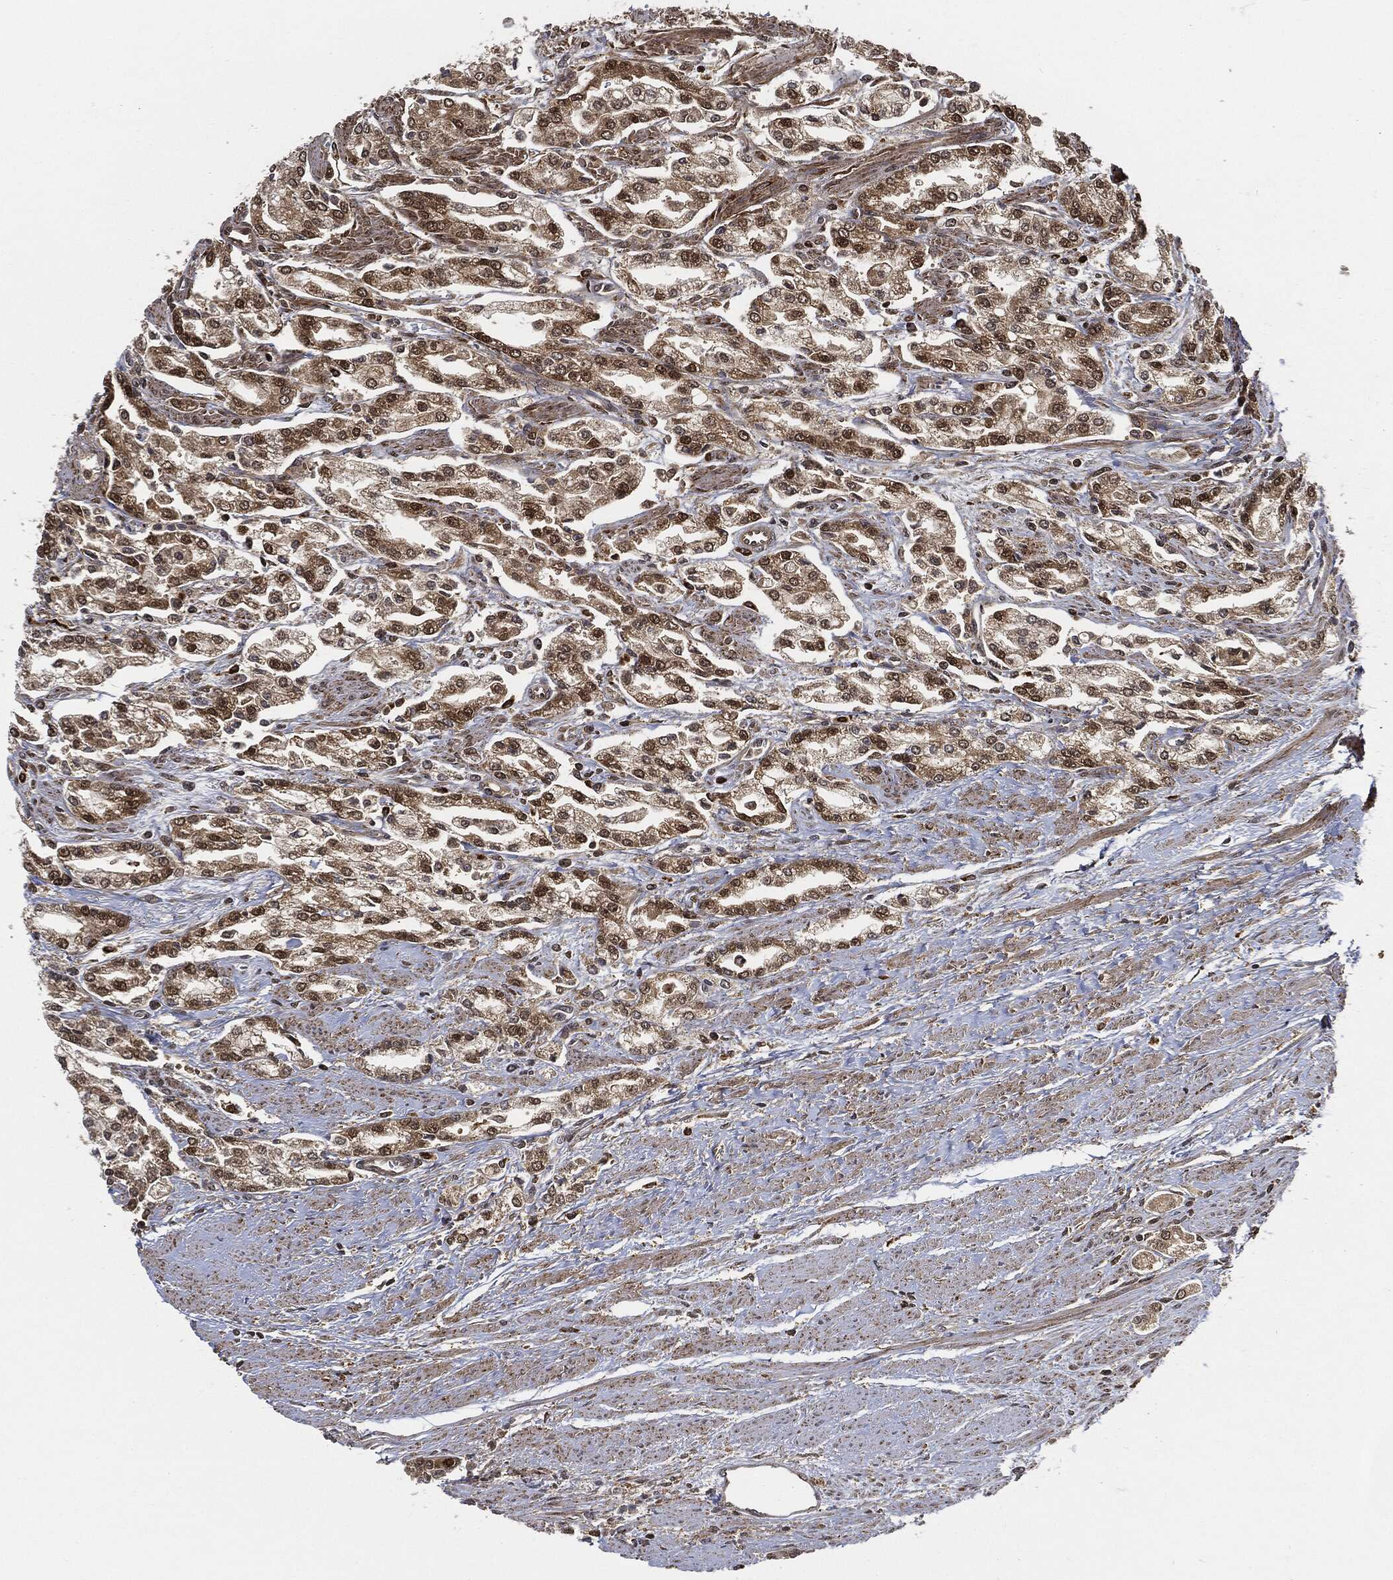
{"staining": {"intensity": "moderate", "quantity": ">75%", "location": "cytoplasmic/membranous,nuclear"}, "tissue": "prostate cancer", "cell_type": "Tumor cells", "image_type": "cancer", "snomed": [{"axis": "morphology", "description": "Adenocarcinoma, Medium grade"}, {"axis": "topography", "description": "Prostate"}], "caption": "Protein analysis of prostate cancer (adenocarcinoma (medium-grade)) tissue exhibits moderate cytoplasmic/membranous and nuclear staining in approximately >75% of tumor cells.", "gene": "CUTA", "patient": {"sex": "male", "age": 71}}